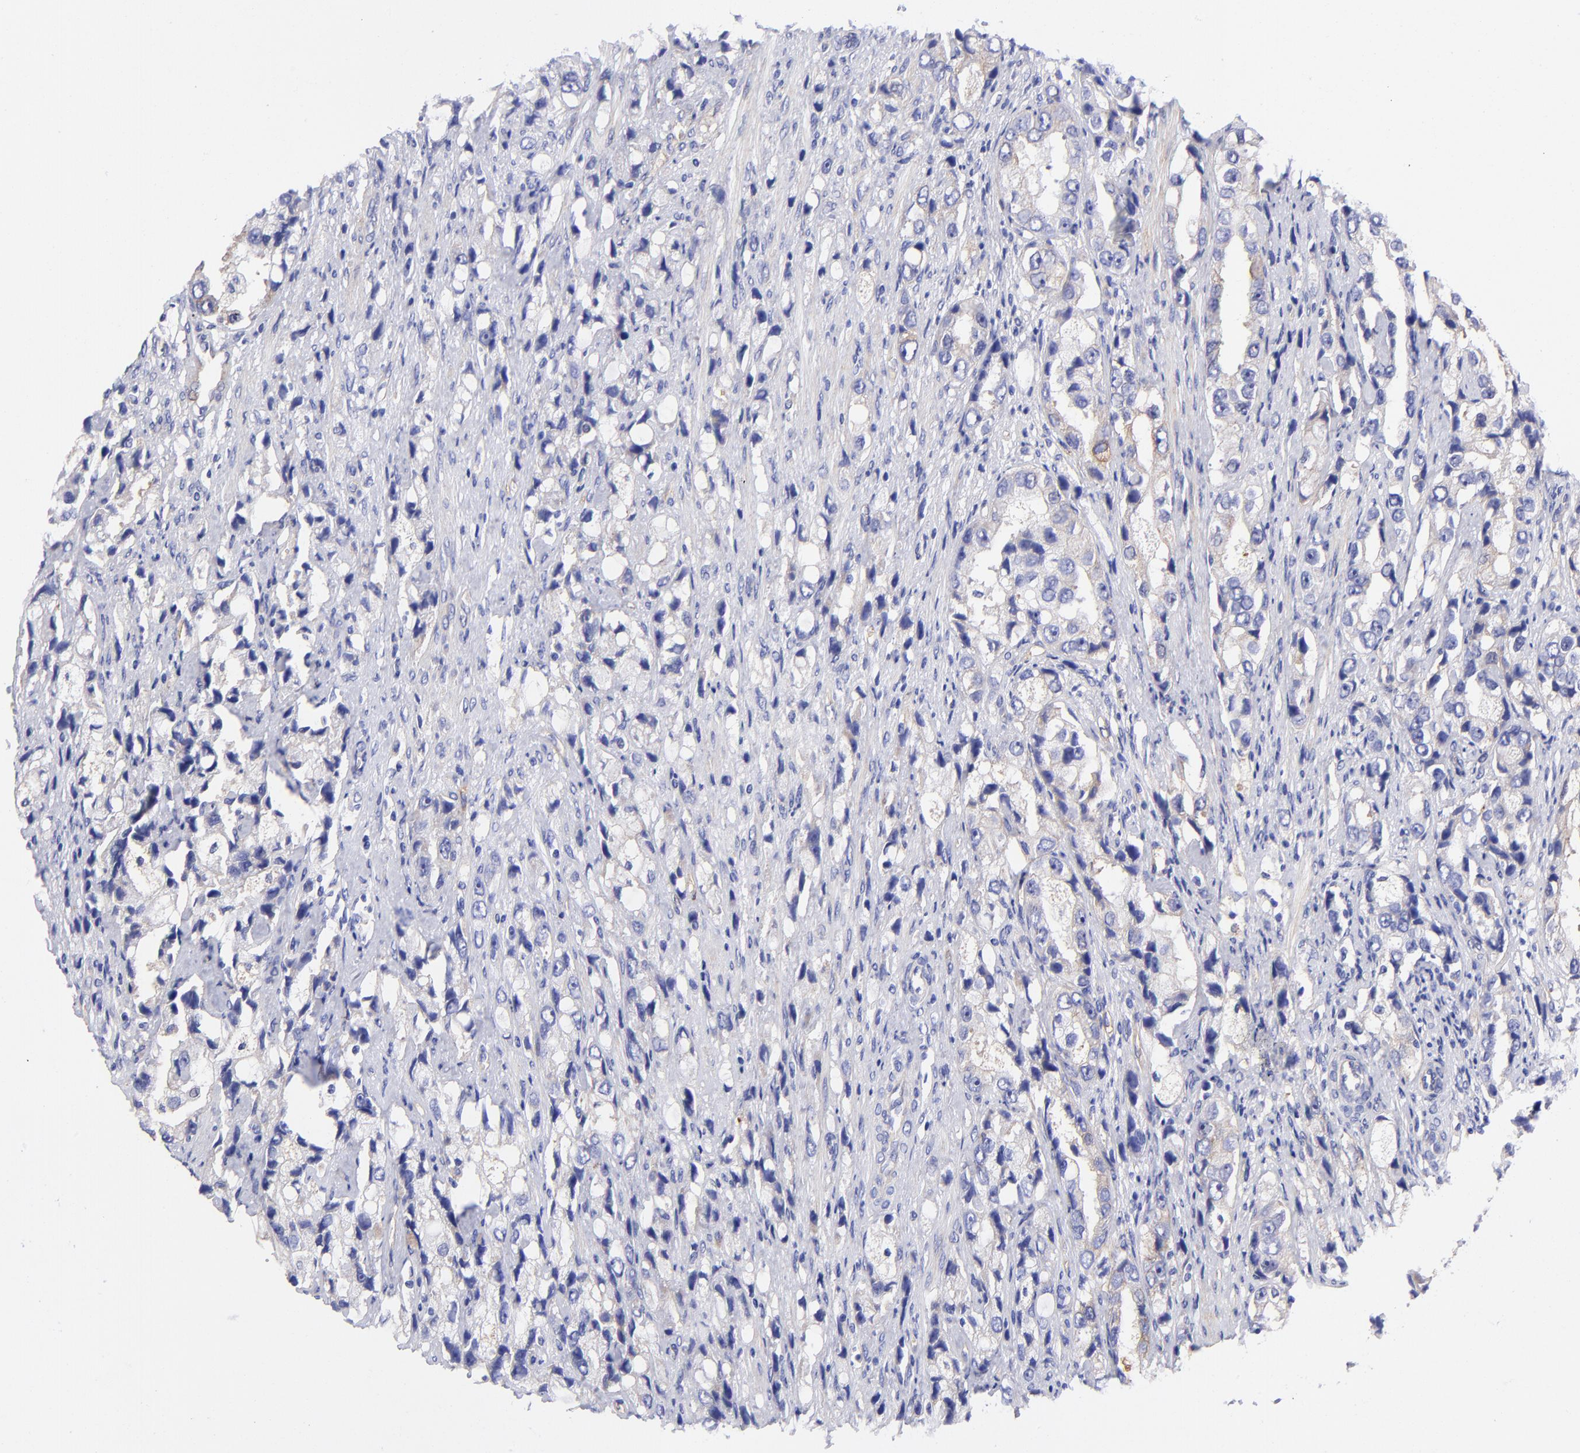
{"staining": {"intensity": "weak", "quantity": "25%-75%", "location": "cytoplasmic/membranous"}, "tissue": "prostate cancer", "cell_type": "Tumor cells", "image_type": "cancer", "snomed": [{"axis": "morphology", "description": "Adenocarcinoma, High grade"}, {"axis": "topography", "description": "Prostate"}], "caption": "Protein positivity by IHC demonstrates weak cytoplasmic/membranous staining in about 25%-75% of tumor cells in high-grade adenocarcinoma (prostate).", "gene": "PPFIBP1", "patient": {"sex": "male", "age": 63}}